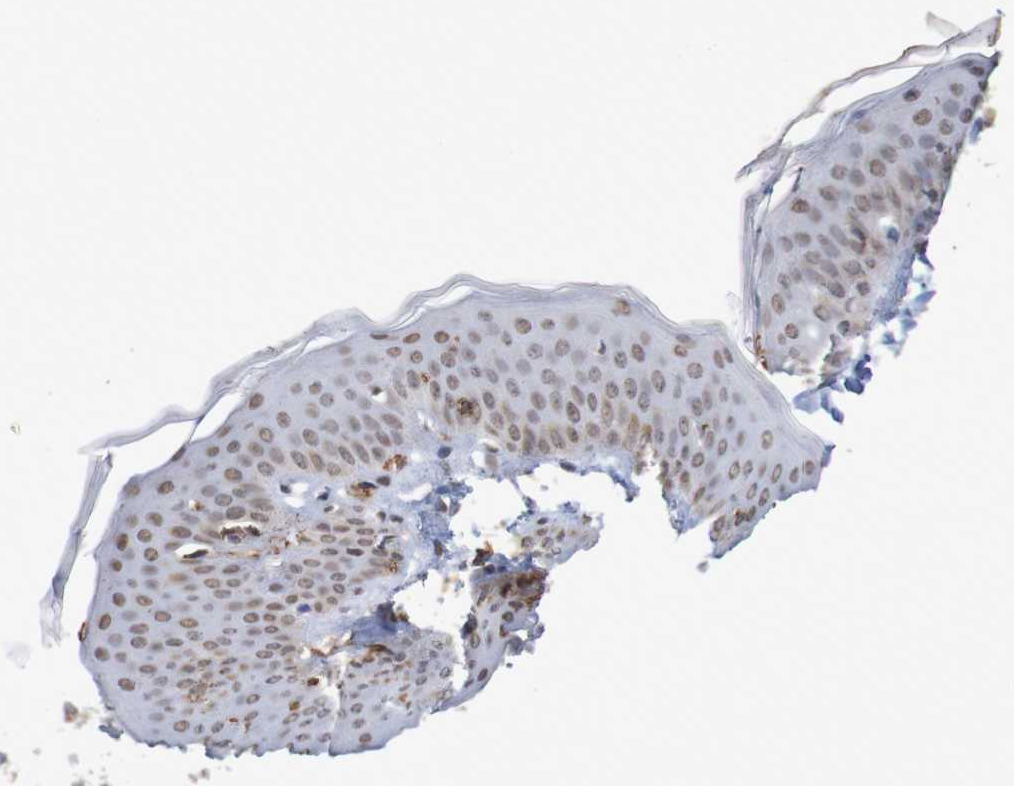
{"staining": {"intensity": "weak", "quantity": ">75%", "location": "nuclear"}, "tissue": "skin", "cell_type": "Fibroblasts", "image_type": "normal", "snomed": [{"axis": "morphology", "description": "Normal tissue, NOS"}, {"axis": "topography", "description": "Skin"}], "caption": "Brown immunohistochemical staining in unremarkable human skin displays weak nuclear positivity in approximately >75% of fibroblasts.", "gene": "MRTFB", "patient": {"sex": "female", "age": 17}}